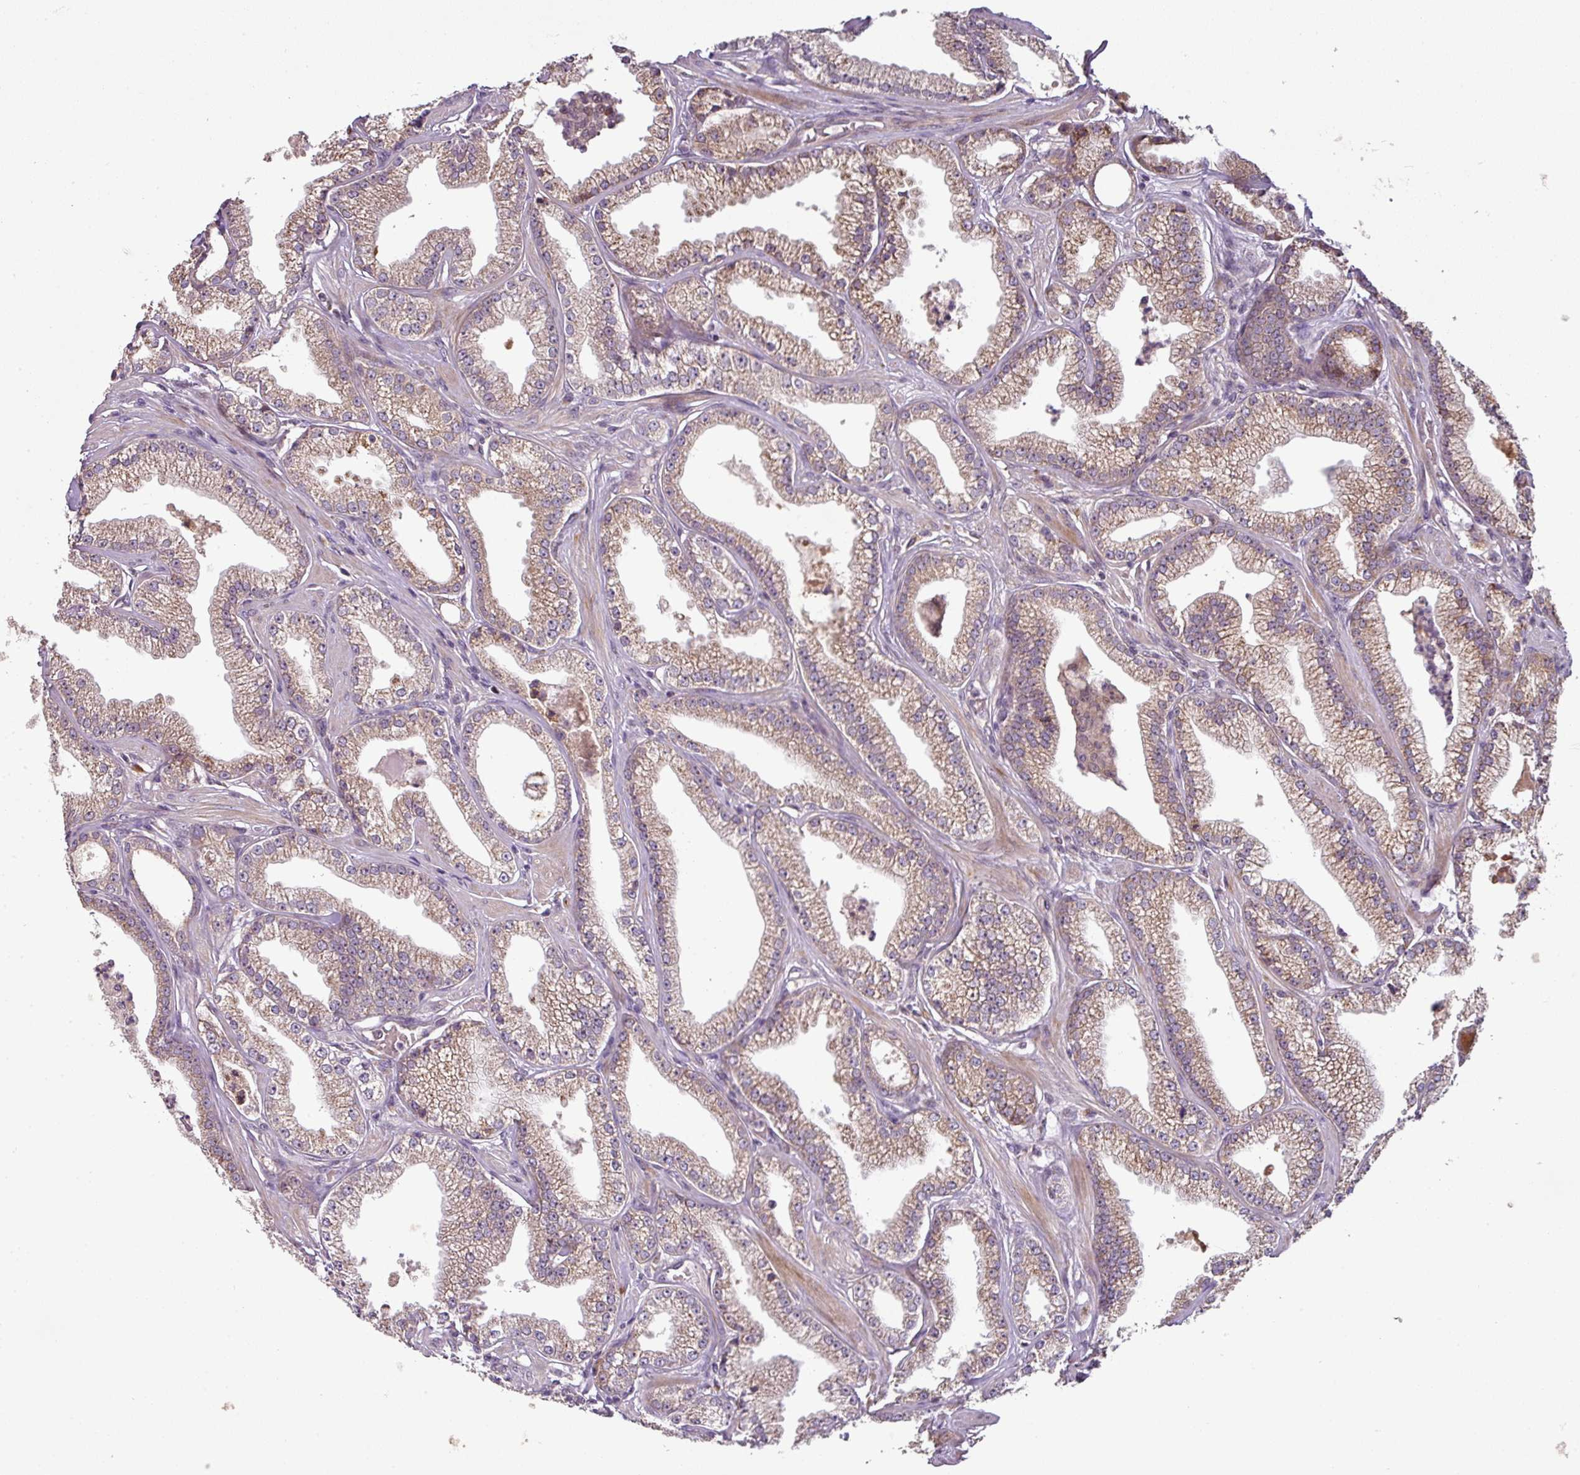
{"staining": {"intensity": "moderate", "quantity": ">75%", "location": "cytoplasmic/membranous"}, "tissue": "prostate cancer", "cell_type": "Tumor cells", "image_type": "cancer", "snomed": [{"axis": "morphology", "description": "Adenocarcinoma, High grade"}, {"axis": "topography", "description": "Prostate"}], "caption": "A micrograph of high-grade adenocarcinoma (prostate) stained for a protein shows moderate cytoplasmic/membranous brown staining in tumor cells. Using DAB (3,3'-diaminobenzidine) (brown) and hematoxylin (blue) stains, captured at high magnification using brightfield microscopy.", "gene": "SPCS3", "patient": {"sex": "male", "age": 67}}